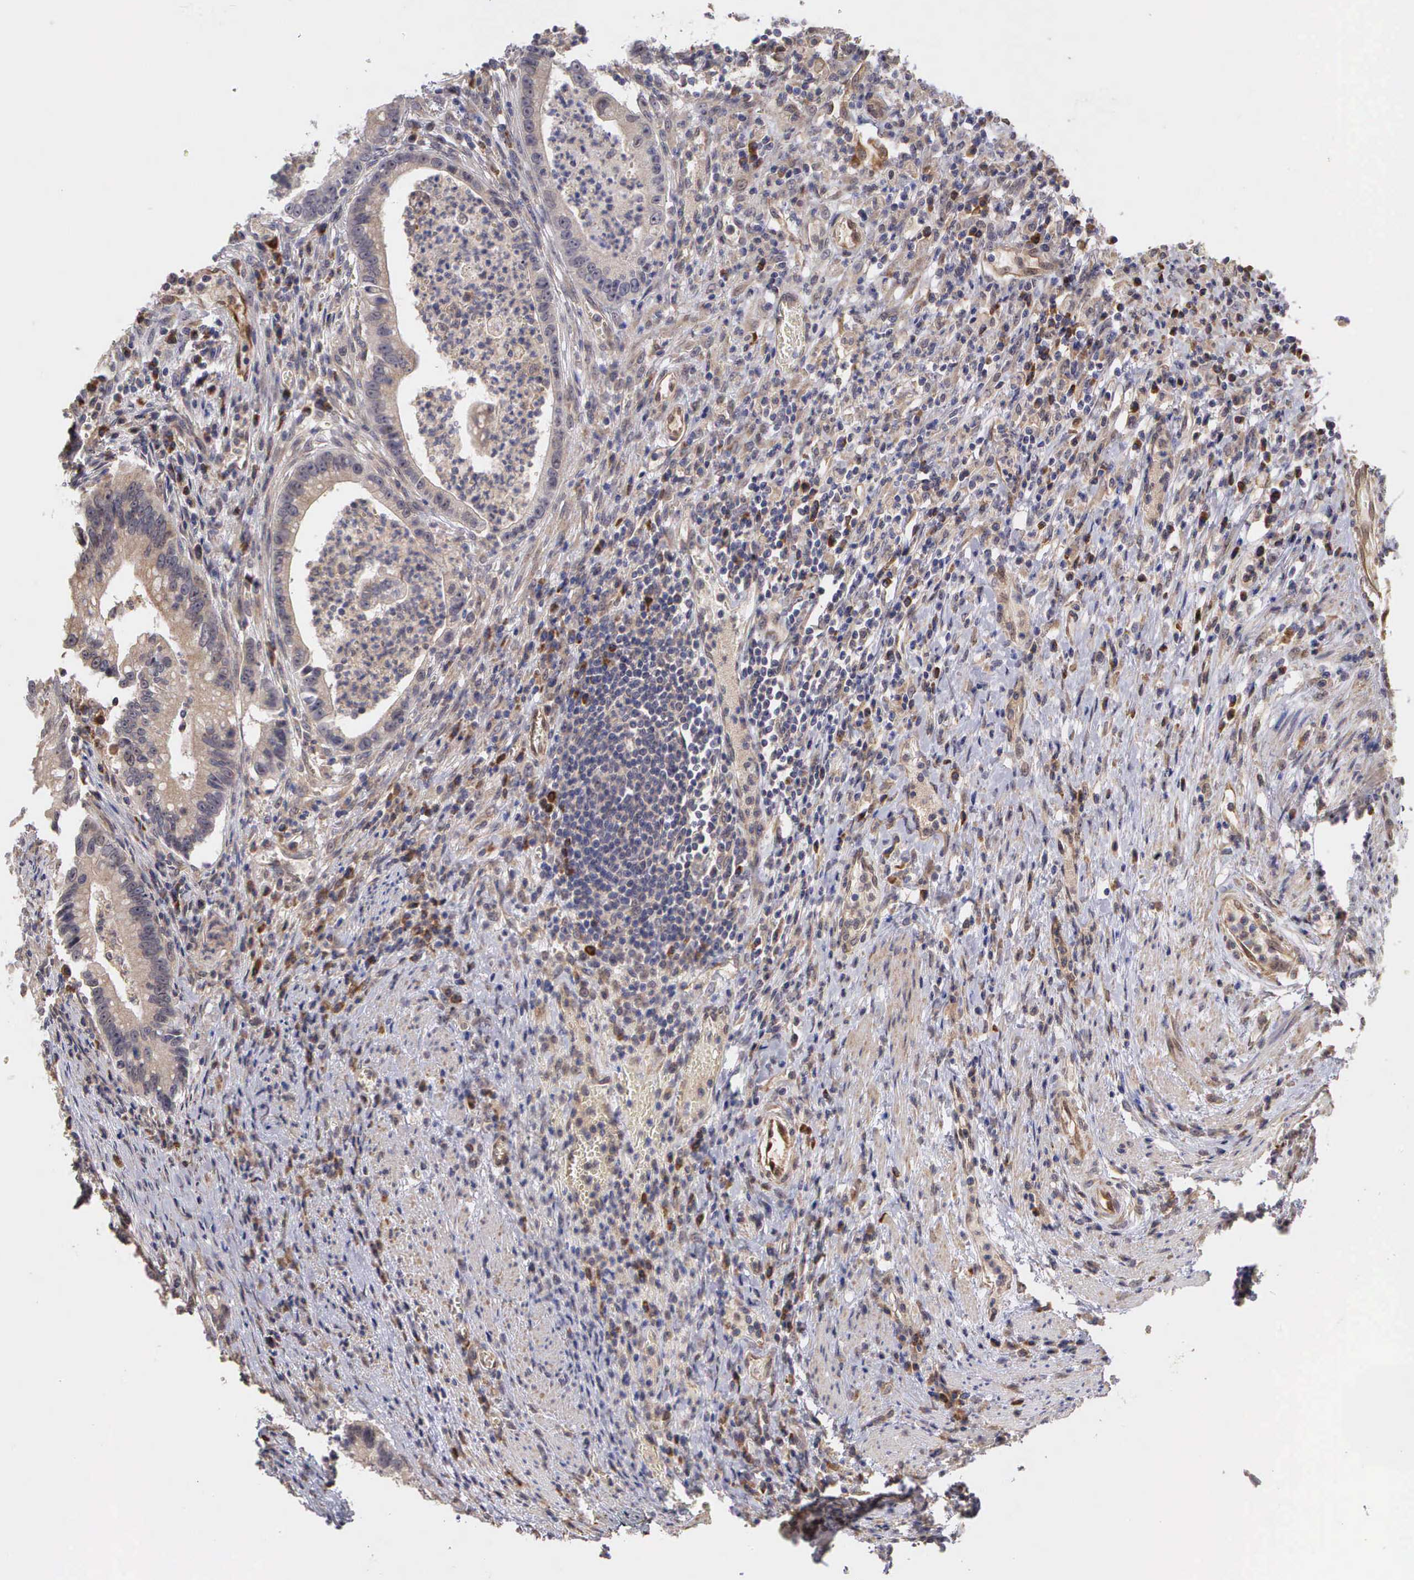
{"staining": {"intensity": "weak", "quantity": ">75%", "location": "cytoplasmic/membranous"}, "tissue": "colorectal cancer", "cell_type": "Tumor cells", "image_type": "cancer", "snomed": [{"axis": "morphology", "description": "Adenocarcinoma, NOS"}, {"axis": "topography", "description": "Rectum"}], "caption": "An immunohistochemistry image of neoplastic tissue is shown. Protein staining in brown labels weak cytoplasmic/membranous positivity in colorectal cancer (adenocarcinoma) within tumor cells.", "gene": "DNAJB7", "patient": {"sex": "female", "age": 81}}